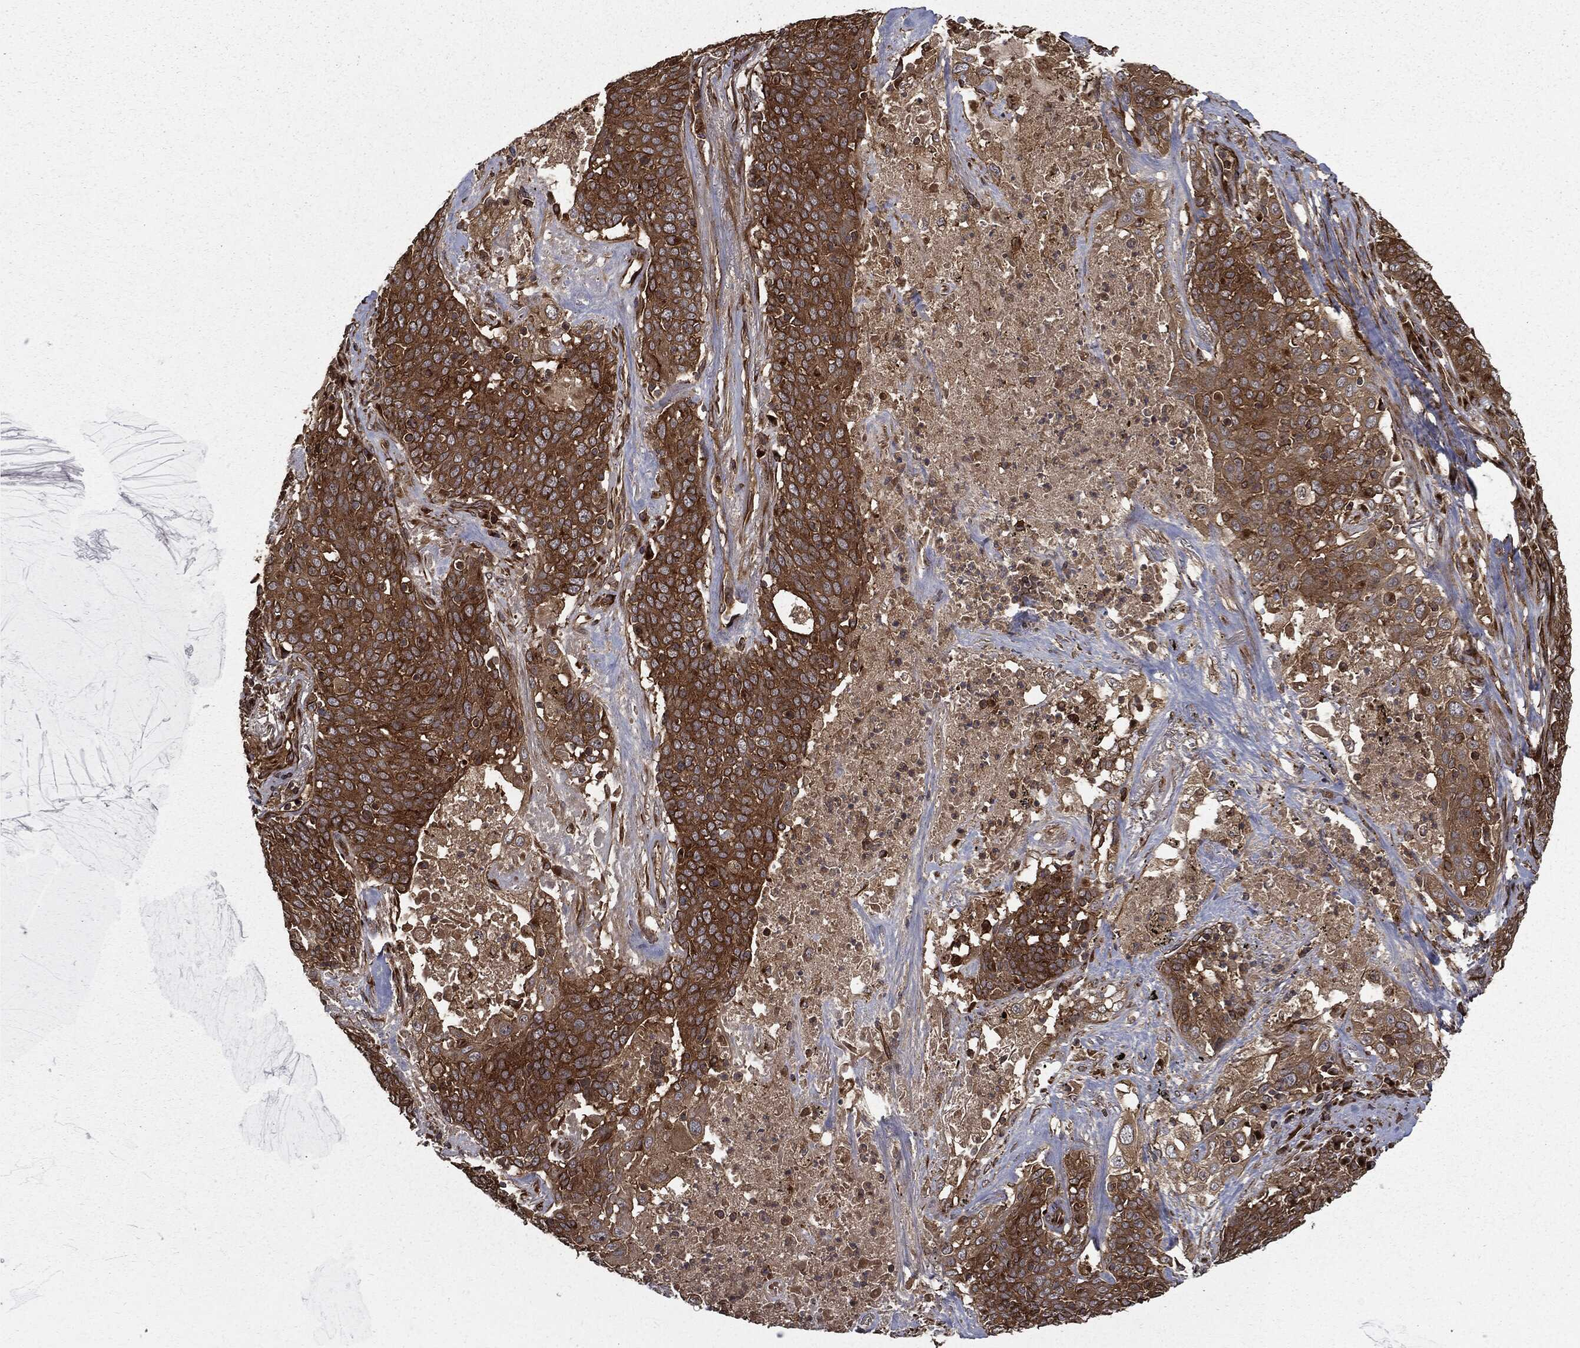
{"staining": {"intensity": "moderate", "quantity": ">75%", "location": "cytoplasmic/membranous"}, "tissue": "lung cancer", "cell_type": "Tumor cells", "image_type": "cancer", "snomed": [{"axis": "morphology", "description": "Squamous cell carcinoma, NOS"}, {"axis": "topography", "description": "Lung"}], "caption": "Immunohistochemistry (IHC) (DAB) staining of lung cancer (squamous cell carcinoma) demonstrates moderate cytoplasmic/membranous protein positivity in approximately >75% of tumor cells. The protein of interest is stained brown, and the nuclei are stained in blue (DAB (3,3'-diaminobenzidine) IHC with brightfield microscopy, high magnification).", "gene": "HTT", "patient": {"sex": "male", "age": 82}}